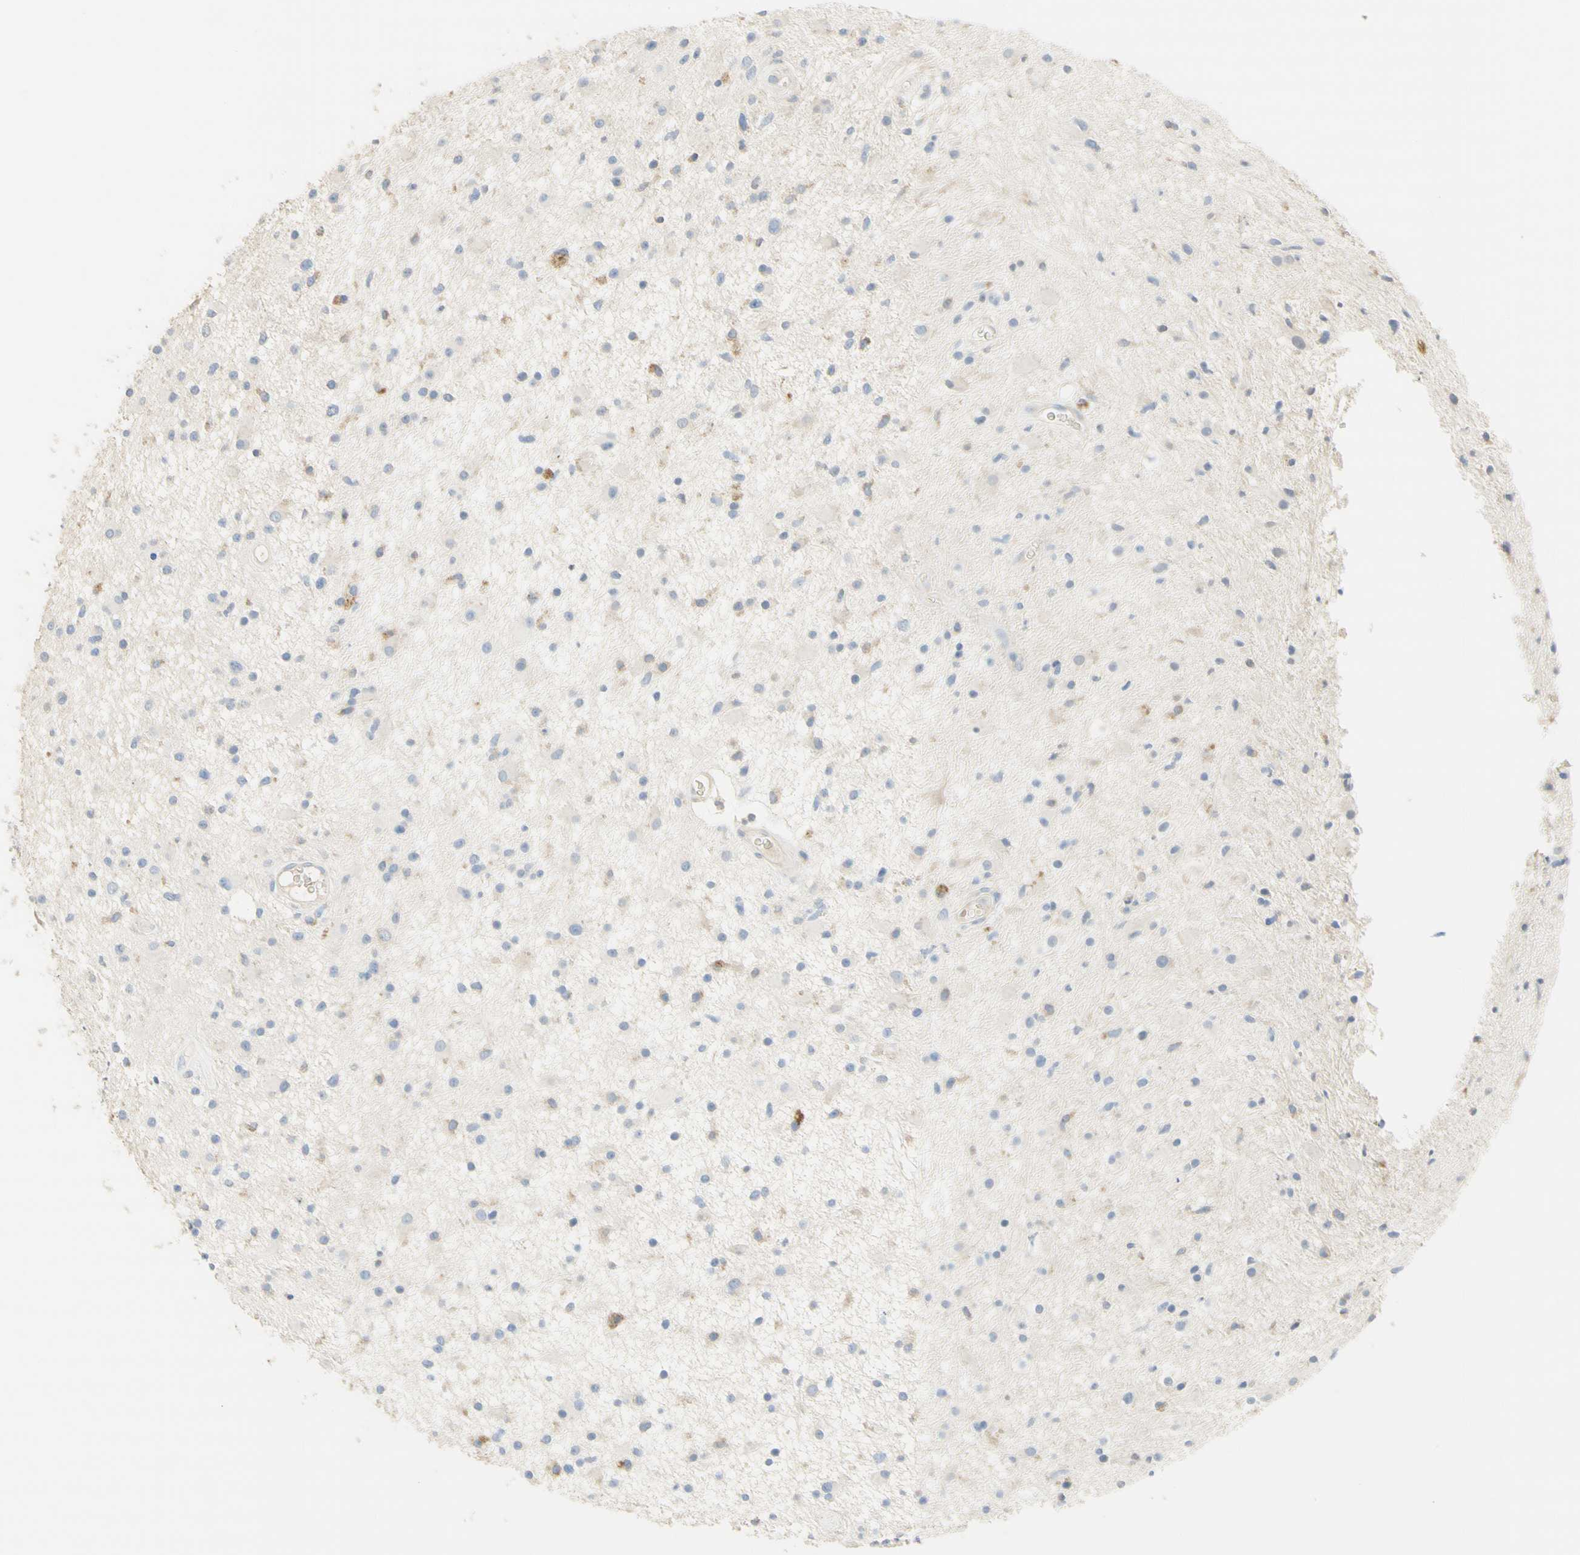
{"staining": {"intensity": "moderate", "quantity": "25%-75%", "location": "cytoplasmic/membranous"}, "tissue": "glioma", "cell_type": "Tumor cells", "image_type": "cancer", "snomed": [{"axis": "morphology", "description": "Glioma, malignant, High grade"}, {"axis": "topography", "description": "Brain"}], "caption": "An immunohistochemistry photomicrograph of tumor tissue is shown. Protein staining in brown shows moderate cytoplasmic/membranous positivity in high-grade glioma (malignant) within tumor cells.", "gene": "NECTIN4", "patient": {"sex": "male", "age": 33}}